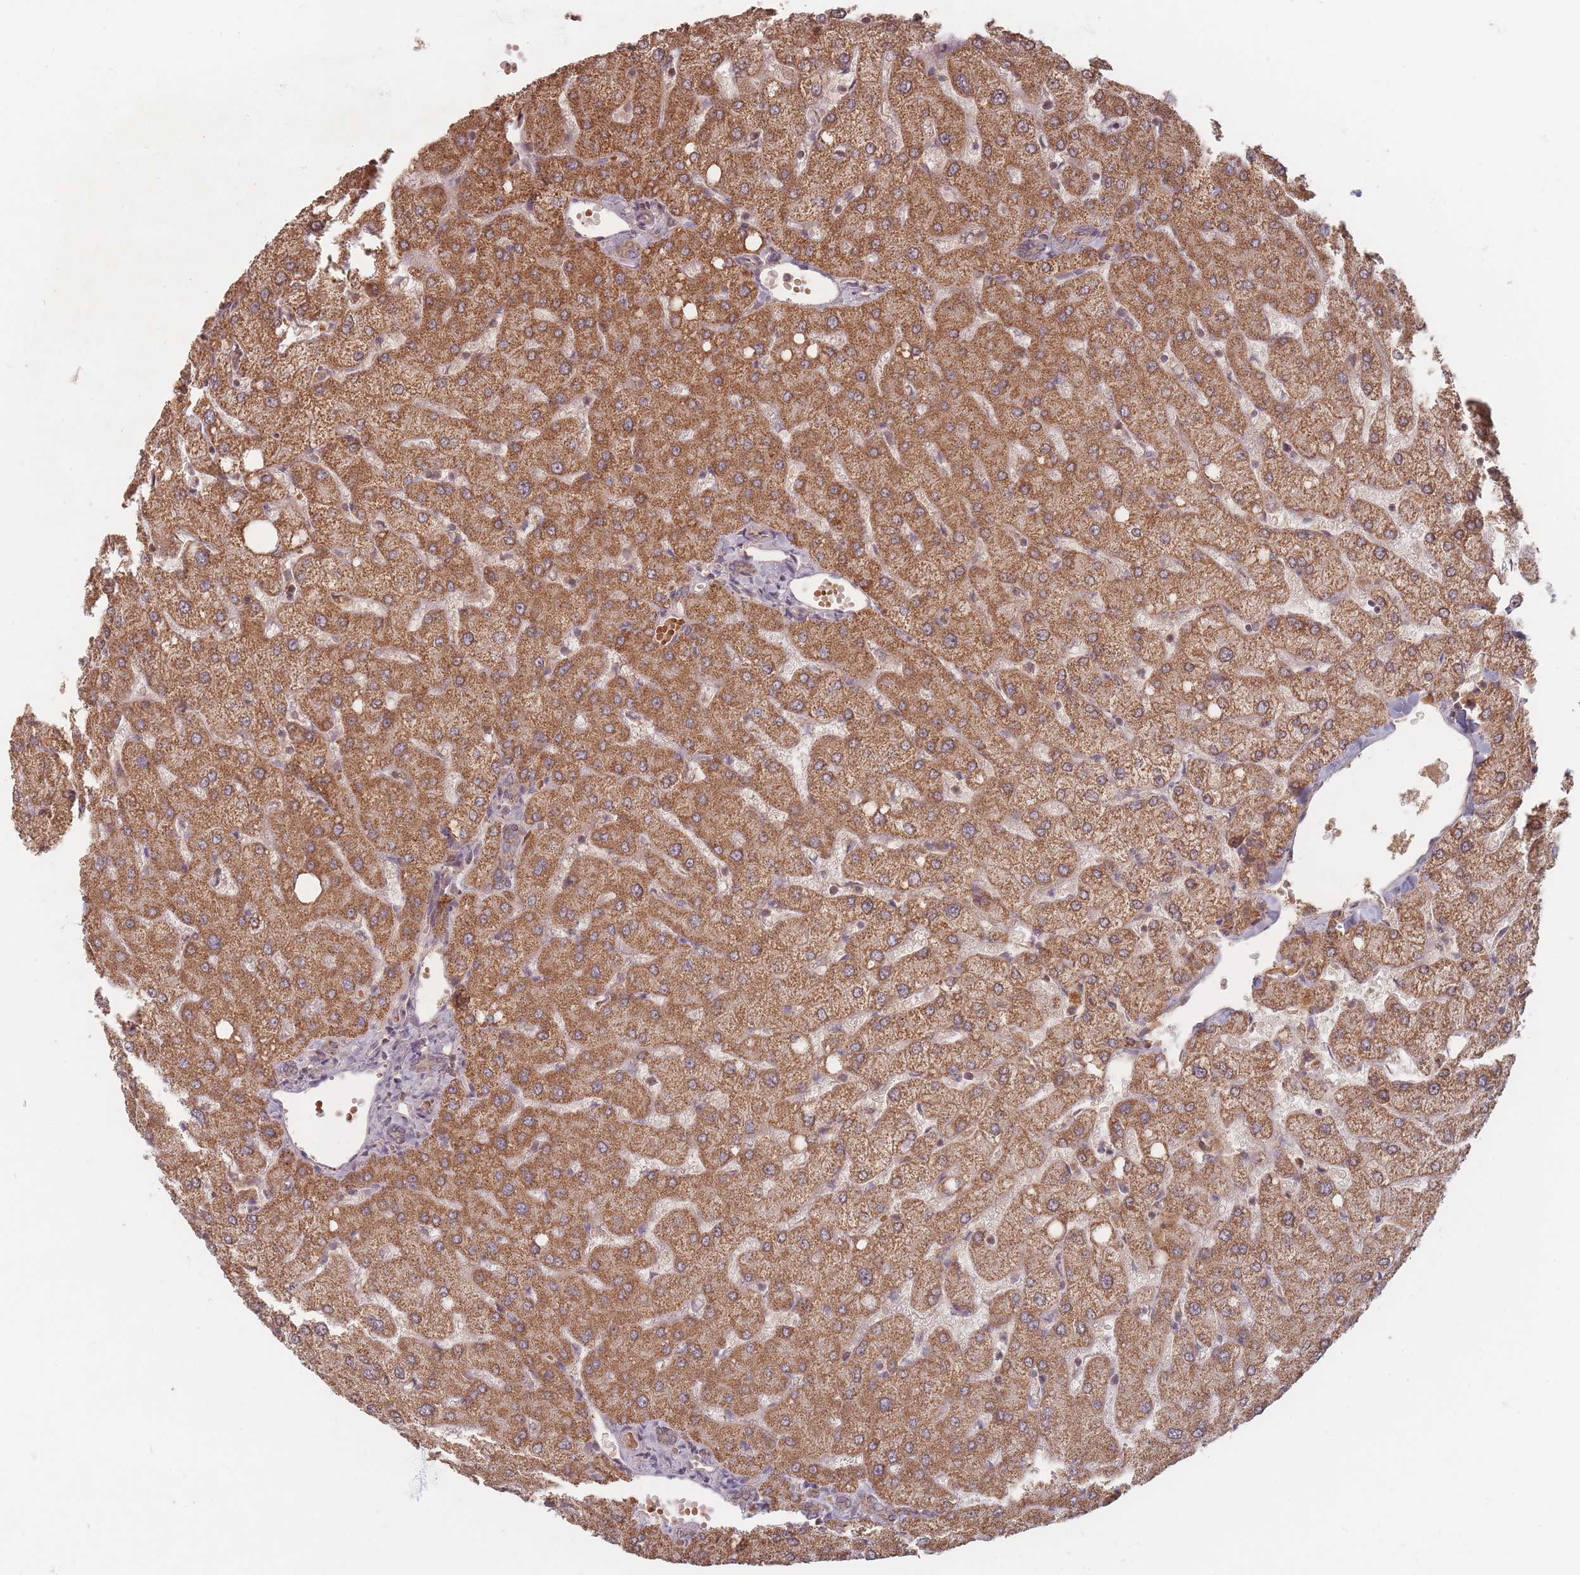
{"staining": {"intensity": "weak", "quantity": ">75%", "location": "cytoplasmic/membranous"}, "tissue": "liver", "cell_type": "Cholangiocytes", "image_type": "normal", "snomed": [{"axis": "morphology", "description": "Normal tissue, NOS"}, {"axis": "topography", "description": "Liver"}], "caption": "Immunohistochemical staining of benign human liver displays weak cytoplasmic/membranous protein positivity in about >75% of cholangiocytes.", "gene": "OR2M4", "patient": {"sex": "female", "age": 54}}